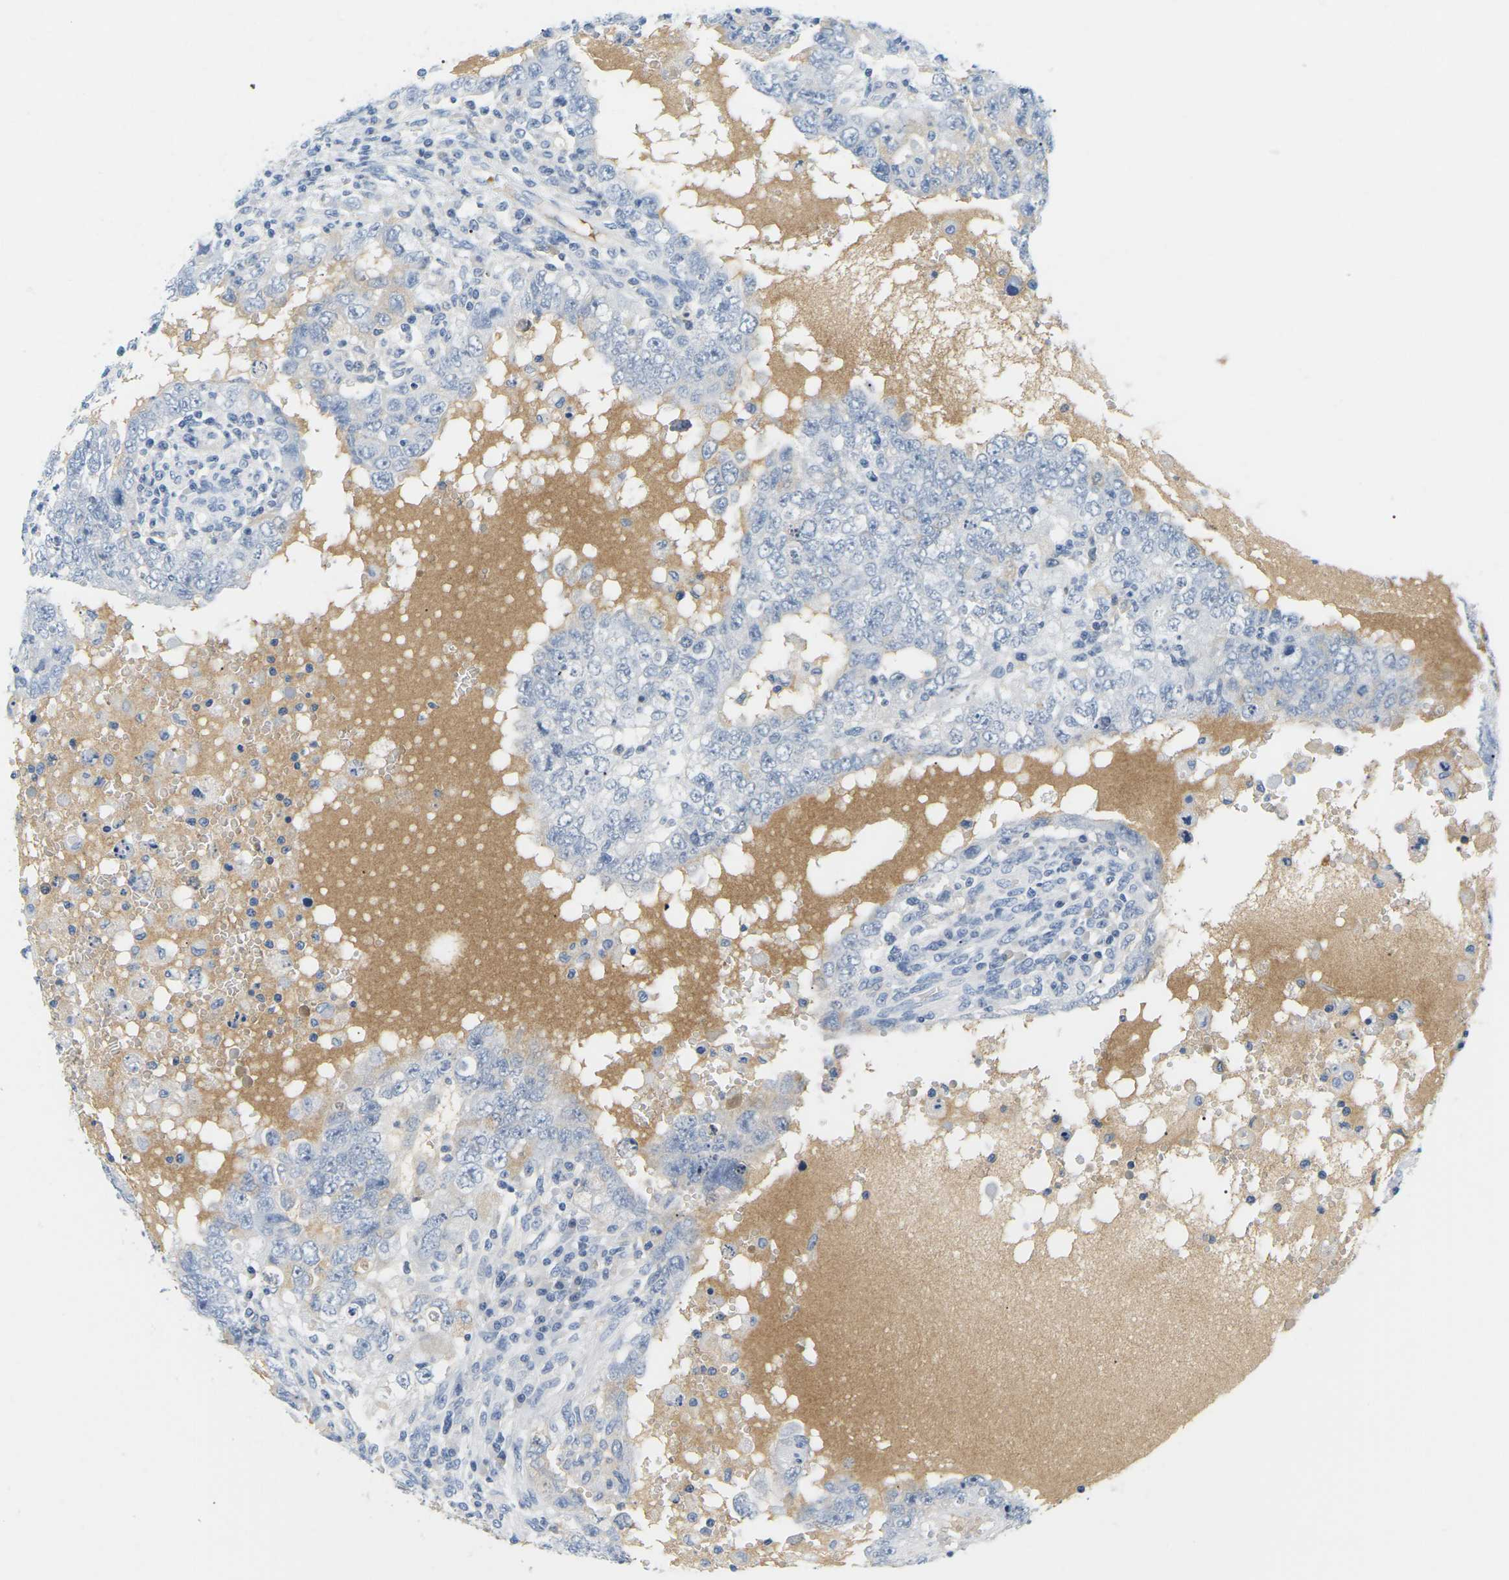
{"staining": {"intensity": "negative", "quantity": "none", "location": "none"}, "tissue": "testis cancer", "cell_type": "Tumor cells", "image_type": "cancer", "snomed": [{"axis": "morphology", "description": "Carcinoma, Embryonal, NOS"}, {"axis": "topography", "description": "Testis"}], "caption": "Protein analysis of testis cancer shows no significant positivity in tumor cells.", "gene": "APOB", "patient": {"sex": "male", "age": 26}}